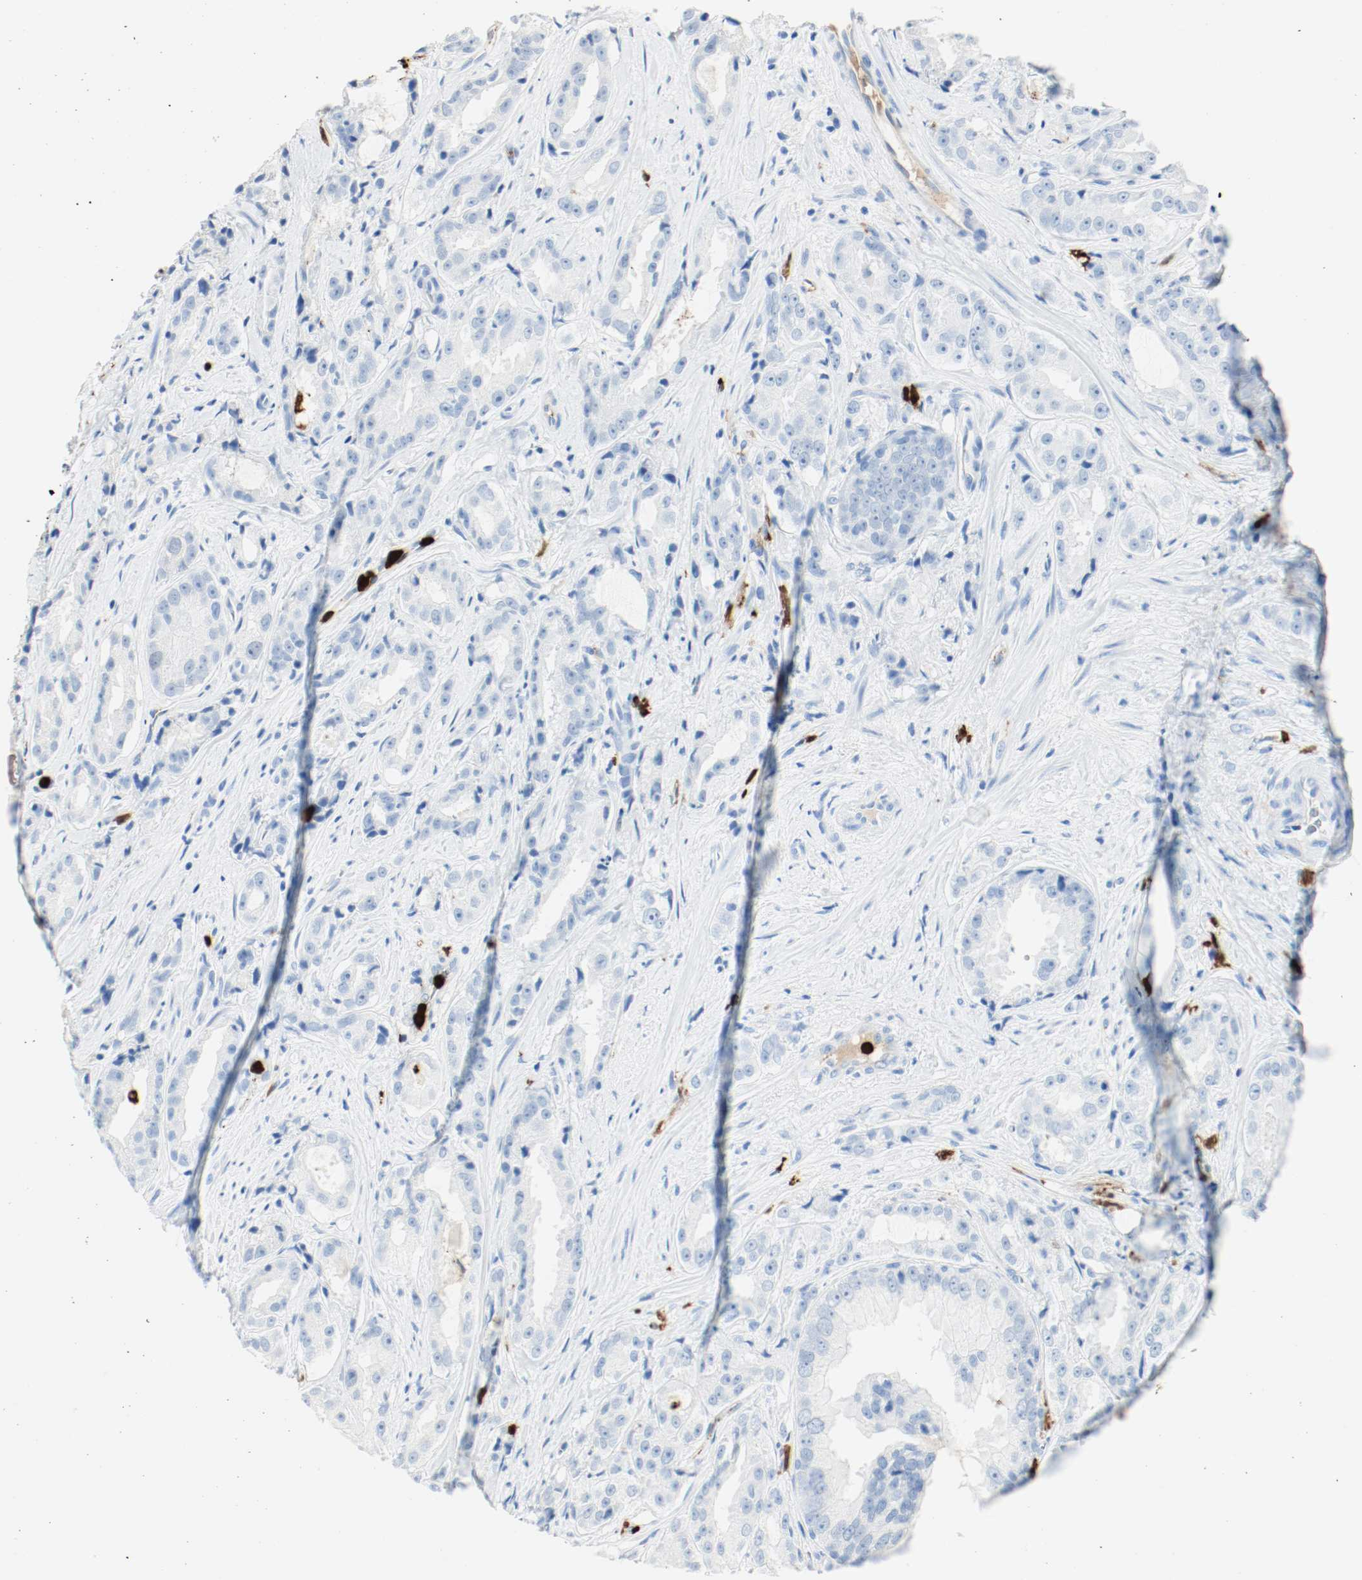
{"staining": {"intensity": "negative", "quantity": "none", "location": "none"}, "tissue": "prostate cancer", "cell_type": "Tumor cells", "image_type": "cancer", "snomed": [{"axis": "morphology", "description": "Adenocarcinoma, High grade"}, {"axis": "topography", "description": "Prostate"}], "caption": "Immunohistochemistry (IHC) histopathology image of neoplastic tissue: human adenocarcinoma (high-grade) (prostate) stained with DAB displays no significant protein staining in tumor cells. (Brightfield microscopy of DAB immunohistochemistry at high magnification).", "gene": "S100A9", "patient": {"sex": "male", "age": 73}}